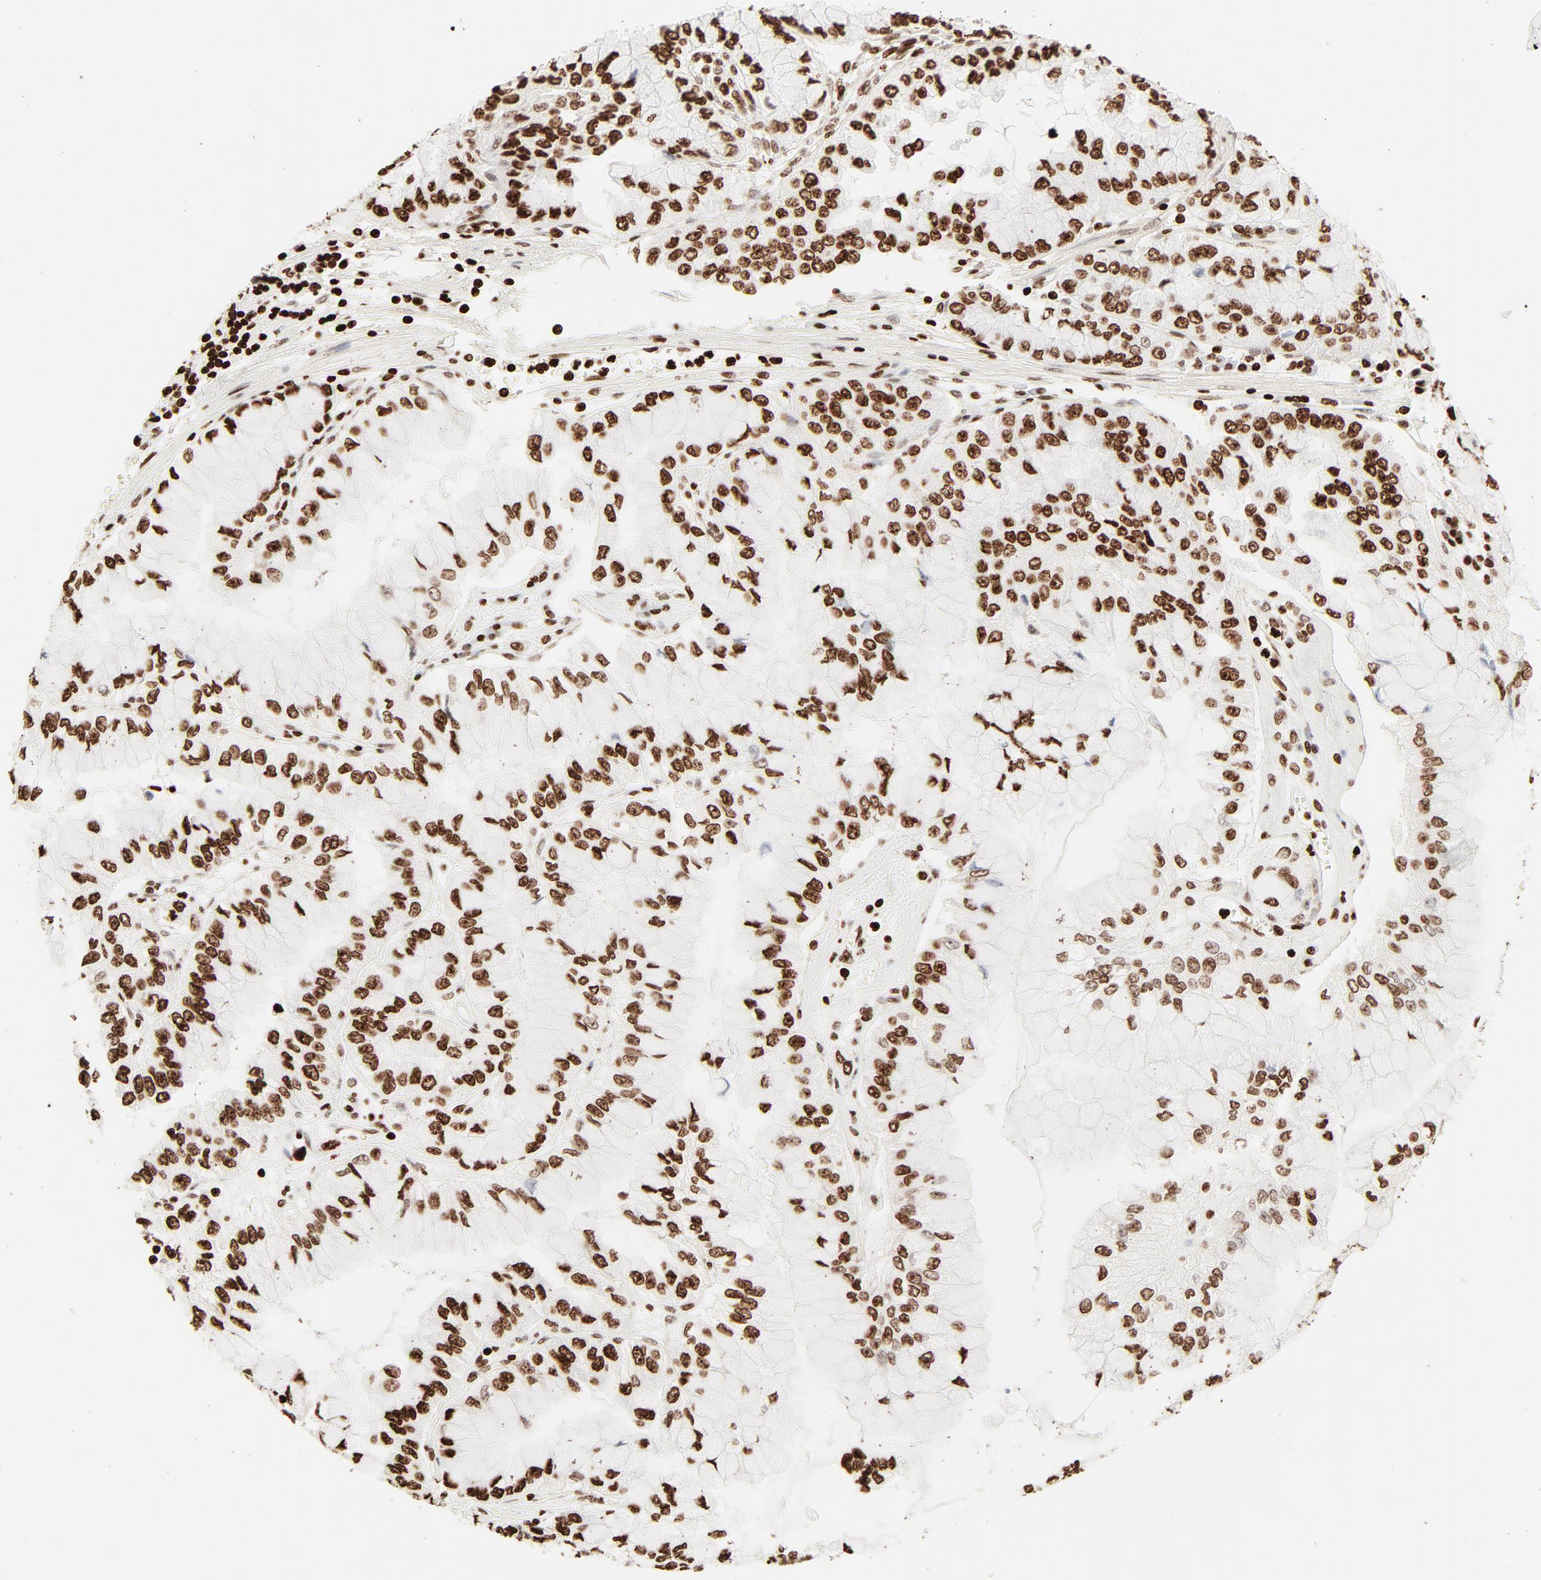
{"staining": {"intensity": "strong", "quantity": ">75%", "location": "nuclear"}, "tissue": "liver cancer", "cell_type": "Tumor cells", "image_type": "cancer", "snomed": [{"axis": "morphology", "description": "Cholangiocarcinoma"}, {"axis": "topography", "description": "Liver"}], "caption": "Immunohistochemical staining of human liver cancer (cholangiocarcinoma) shows high levels of strong nuclear protein staining in approximately >75% of tumor cells.", "gene": "HMGB2", "patient": {"sex": "female", "age": 79}}